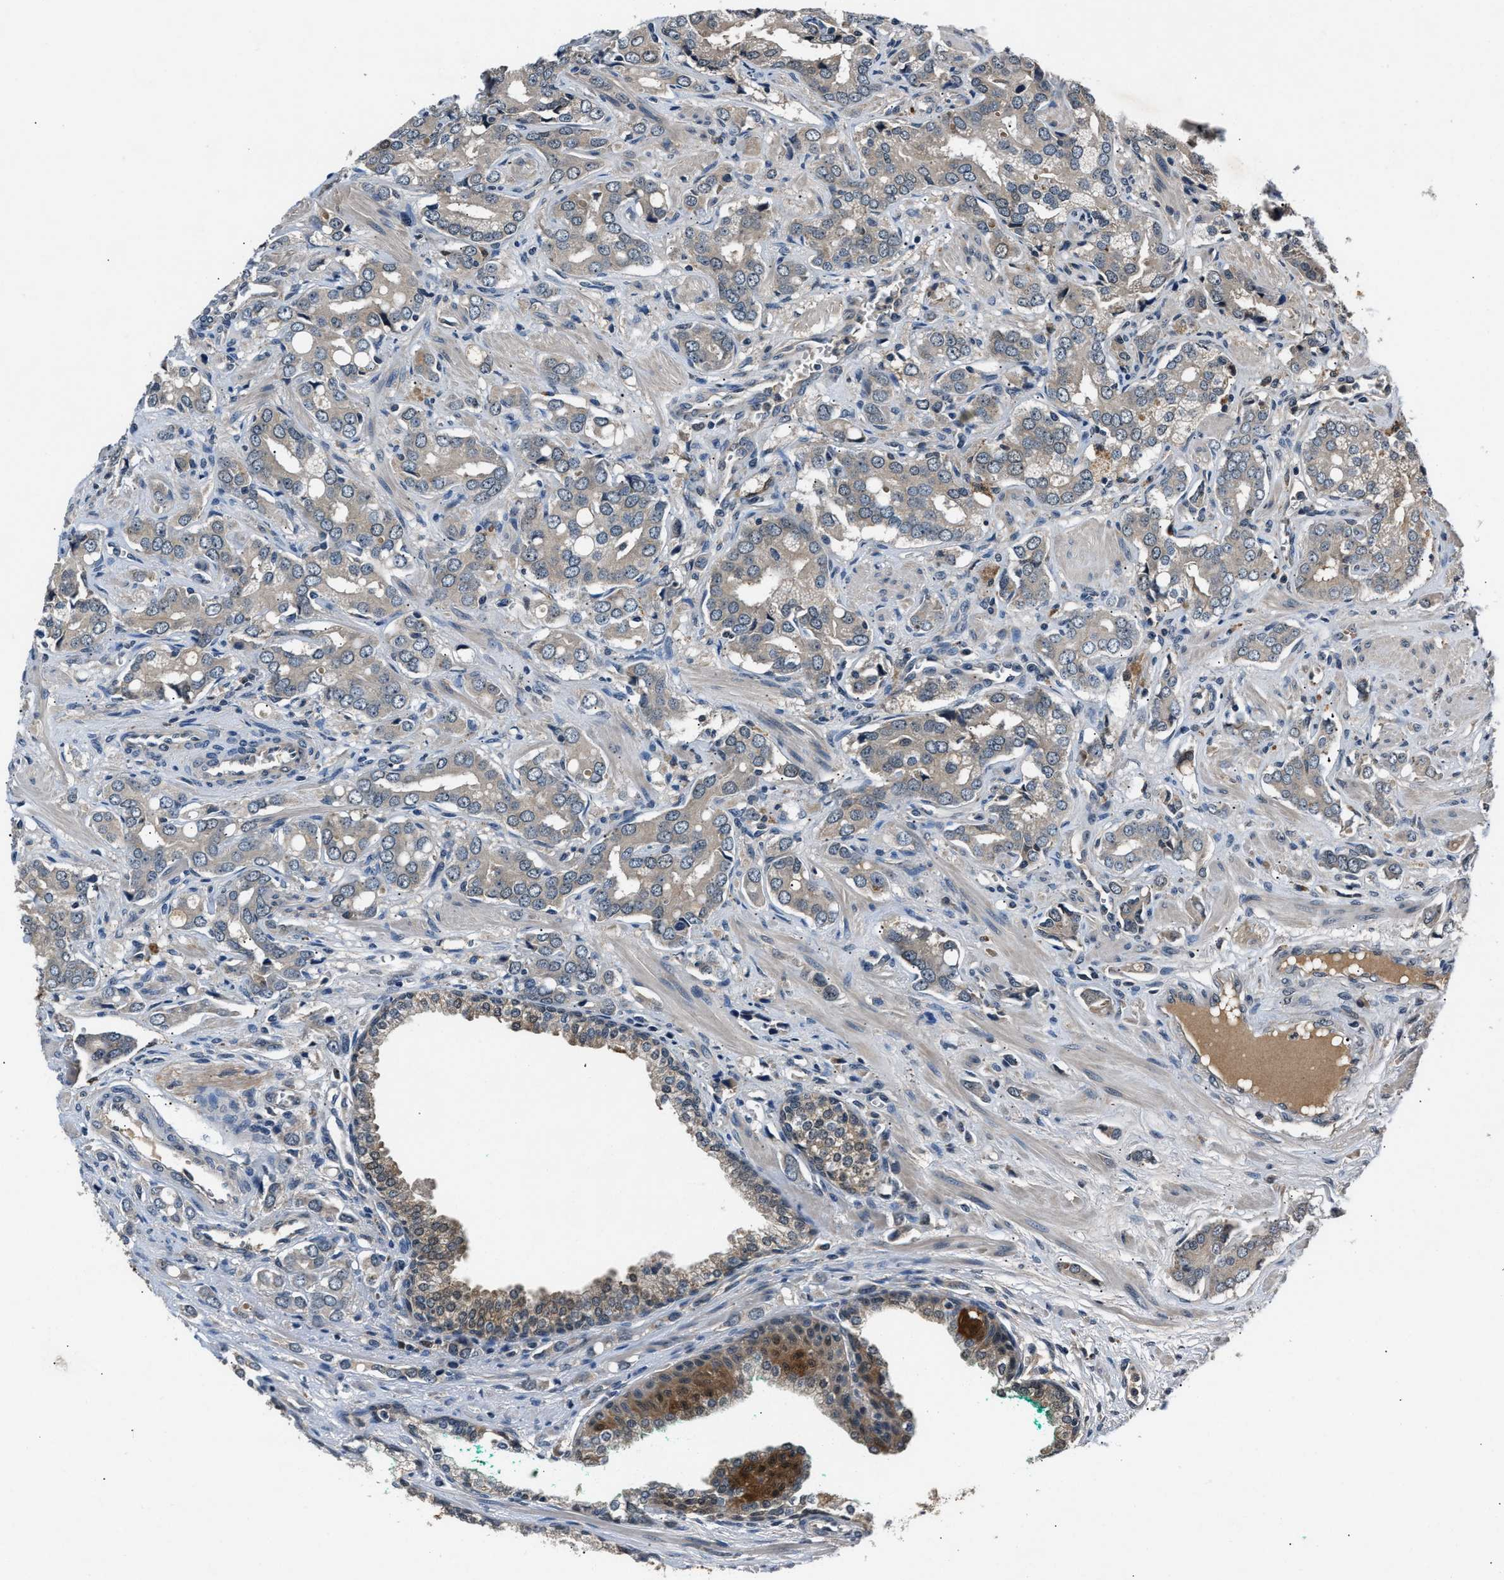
{"staining": {"intensity": "negative", "quantity": "none", "location": "none"}, "tissue": "prostate cancer", "cell_type": "Tumor cells", "image_type": "cancer", "snomed": [{"axis": "morphology", "description": "Adenocarcinoma, High grade"}, {"axis": "topography", "description": "Prostate"}], "caption": "The micrograph shows no staining of tumor cells in adenocarcinoma (high-grade) (prostate). (Immunohistochemistry, brightfield microscopy, high magnification).", "gene": "TP53I3", "patient": {"sex": "male", "age": 52}}